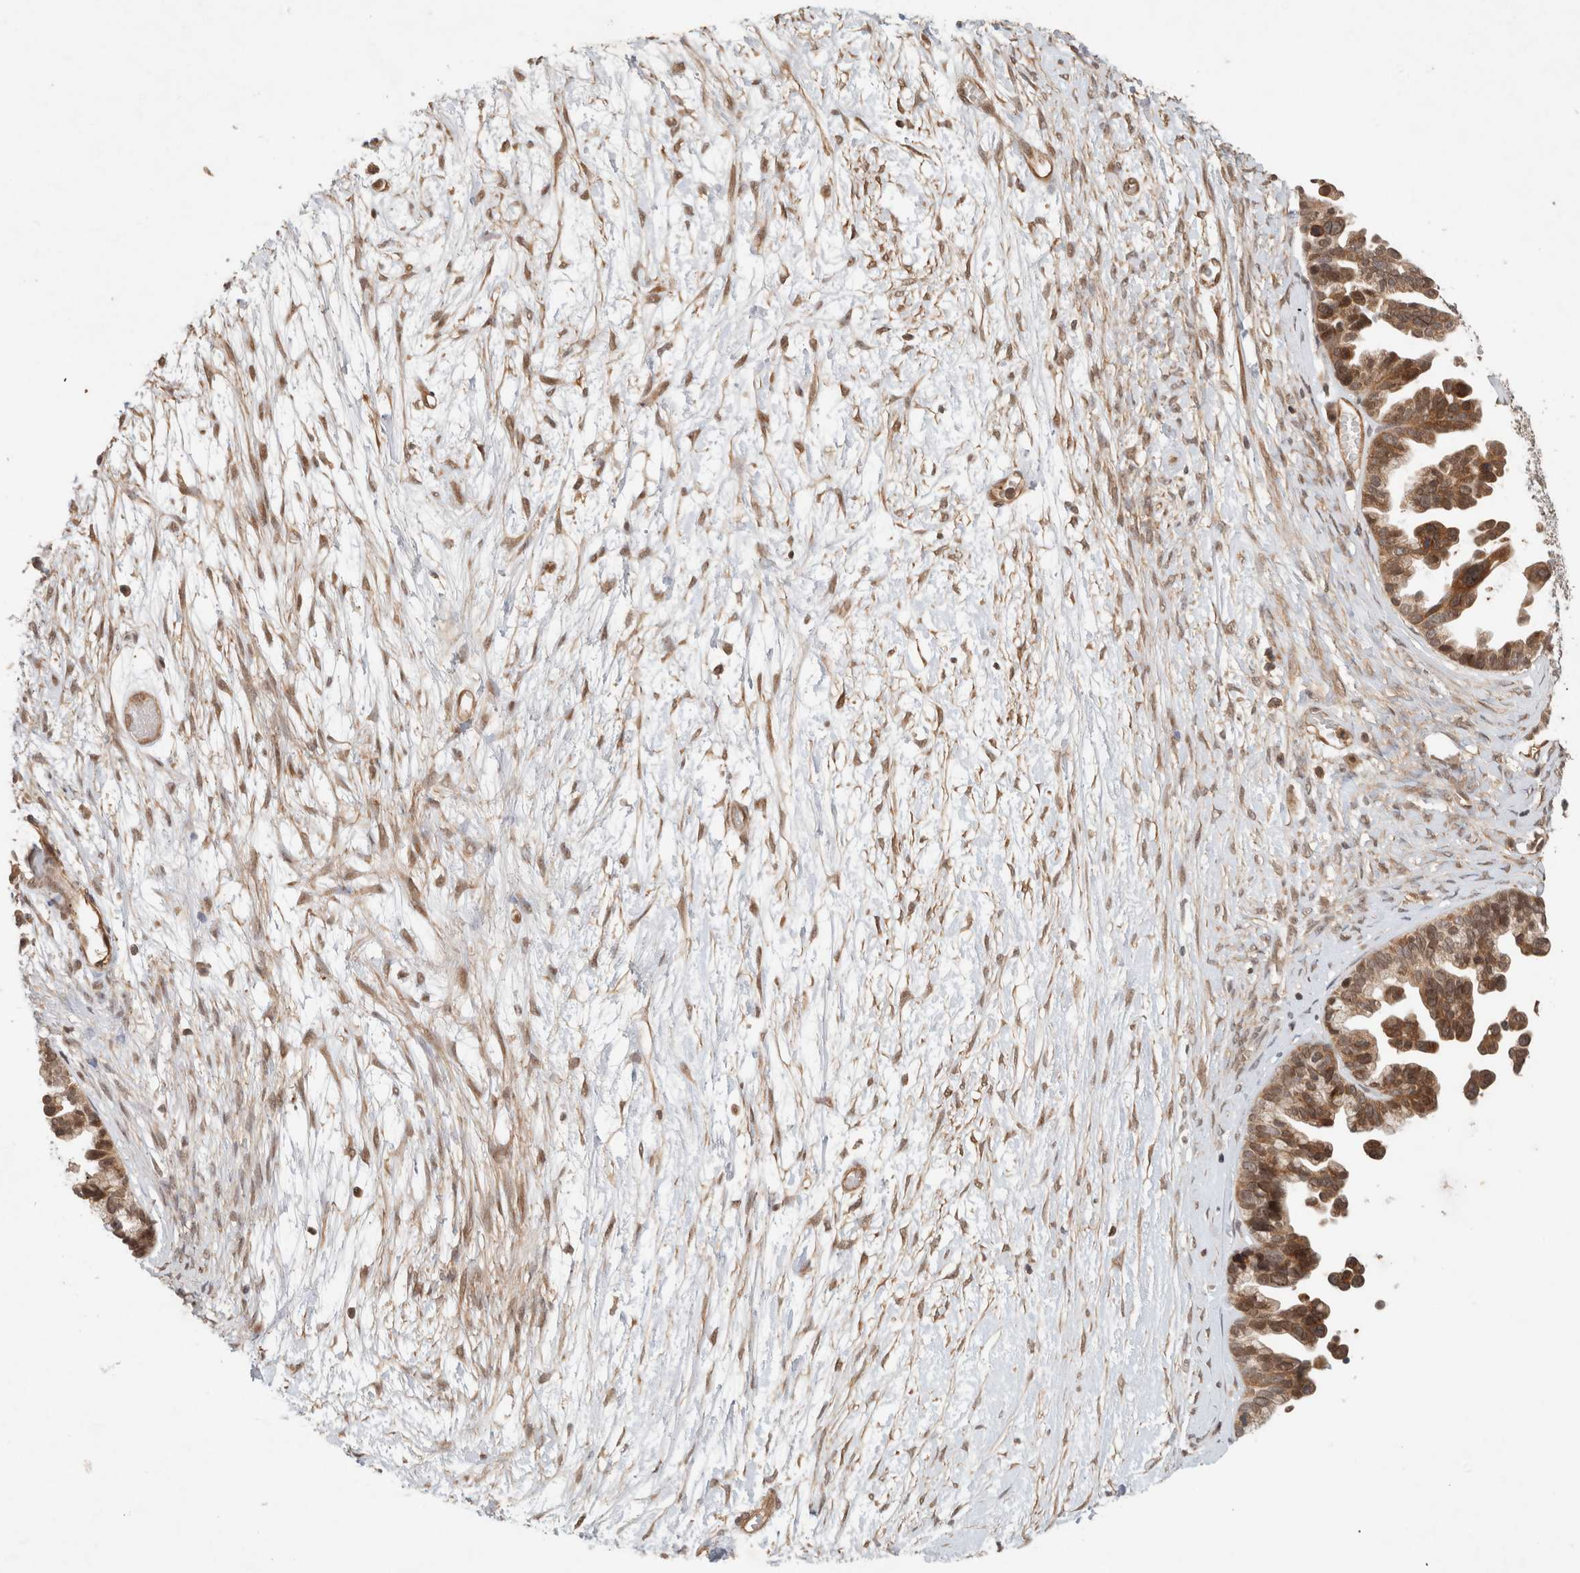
{"staining": {"intensity": "moderate", "quantity": ">75%", "location": "cytoplasmic/membranous"}, "tissue": "ovarian cancer", "cell_type": "Tumor cells", "image_type": "cancer", "snomed": [{"axis": "morphology", "description": "Cystadenocarcinoma, serous, NOS"}, {"axis": "topography", "description": "Ovary"}], "caption": "A photomicrograph of human serous cystadenocarcinoma (ovarian) stained for a protein shows moderate cytoplasmic/membranous brown staining in tumor cells.", "gene": "CAAP1", "patient": {"sex": "female", "age": 56}}